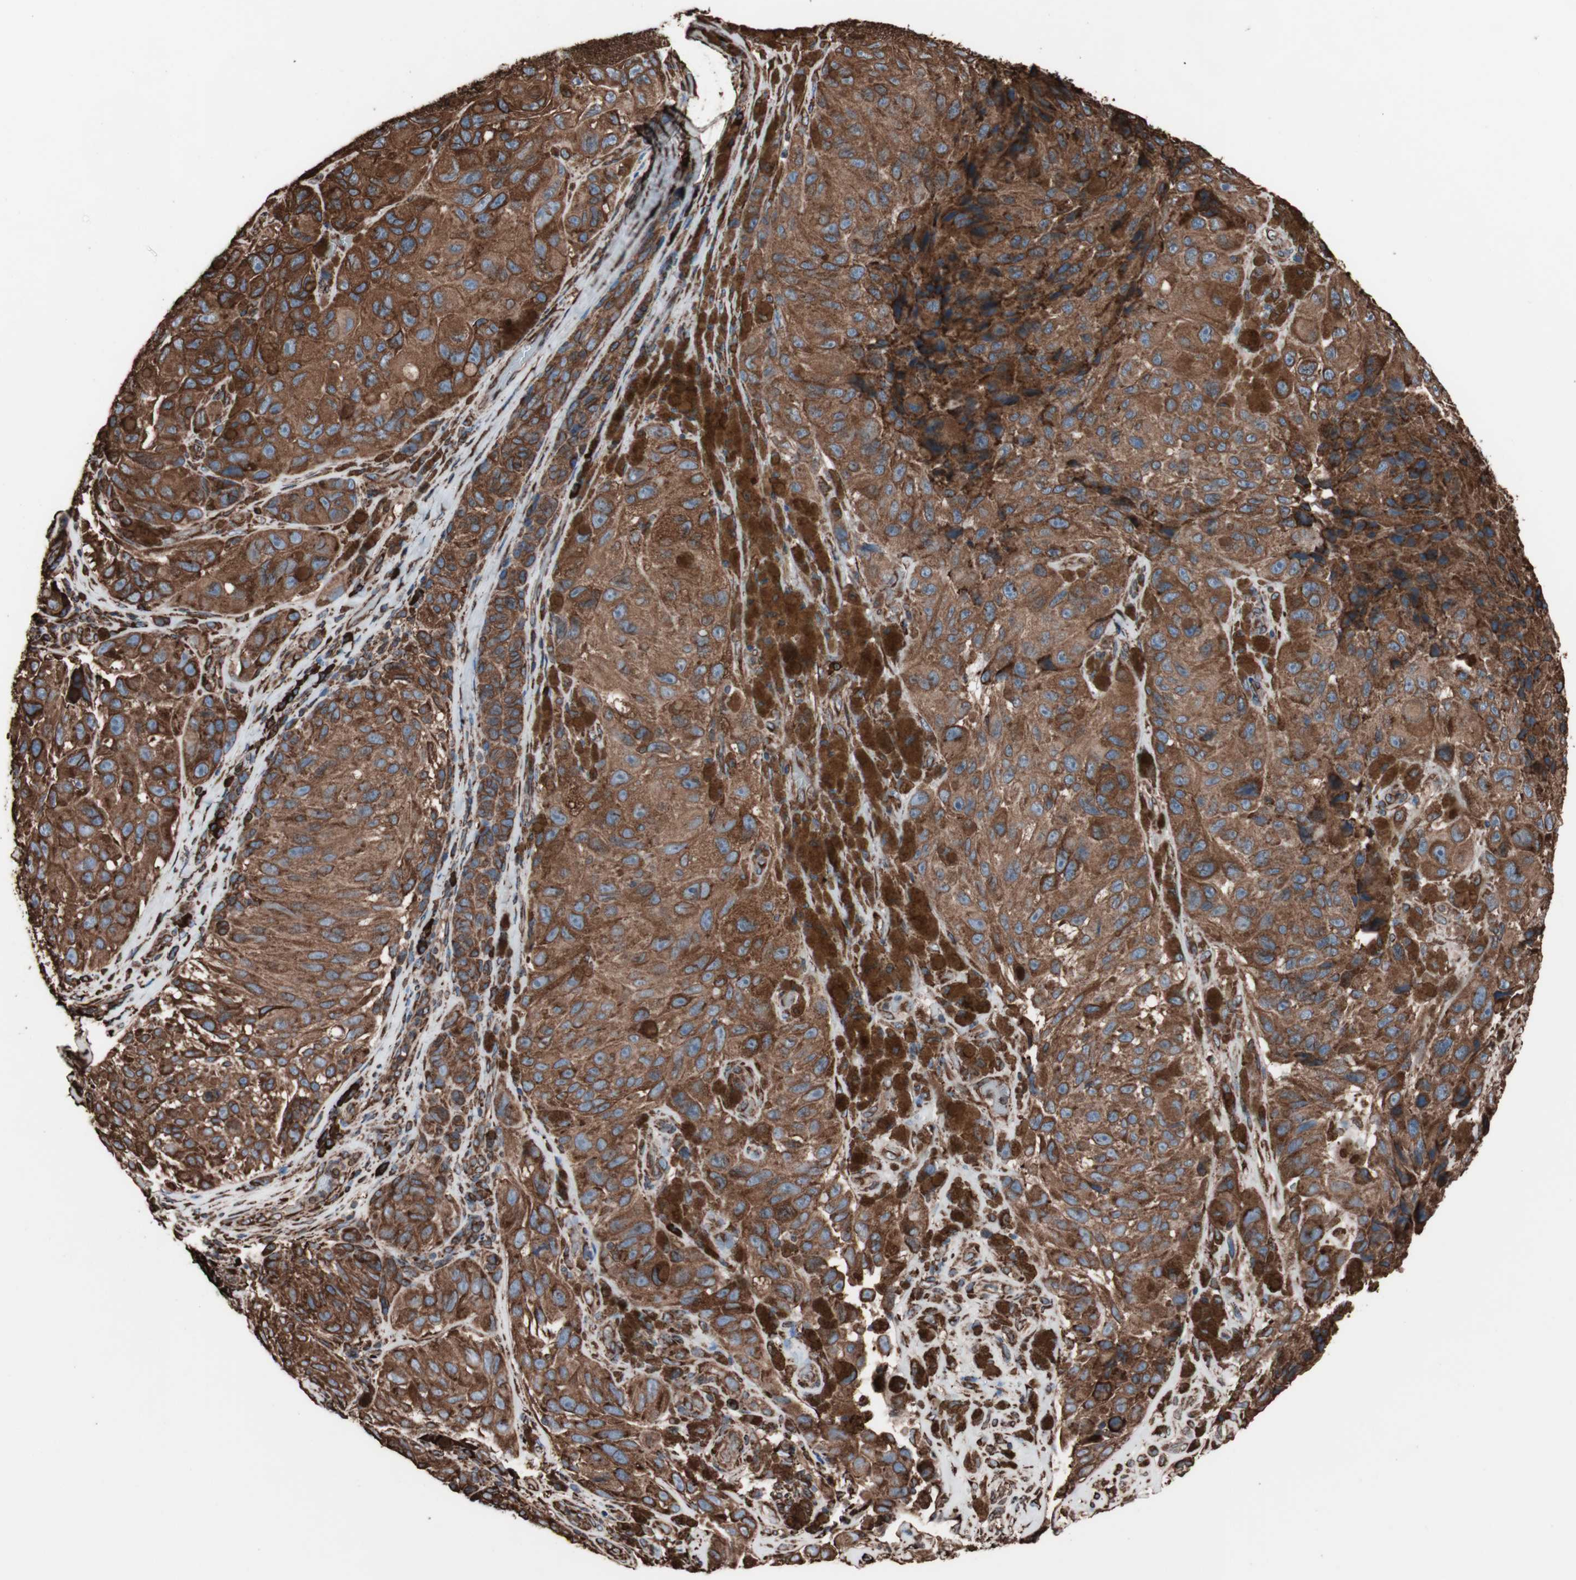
{"staining": {"intensity": "strong", "quantity": ">75%", "location": "cytoplasmic/membranous"}, "tissue": "melanoma", "cell_type": "Tumor cells", "image_type": "cancer", "snomed": [{"axis": "morphology", "description": "Malignant melanoma, NOS"}, {"axis": "topography", "description": "Skin"}], "caption": "Protein analysis of melanoma tissue displays strong cytoplasmic/membranous positivity in about >75% of tumor cells.", "gene": "HSP90B1", "patient": {"sex": "female", "age": 73}}